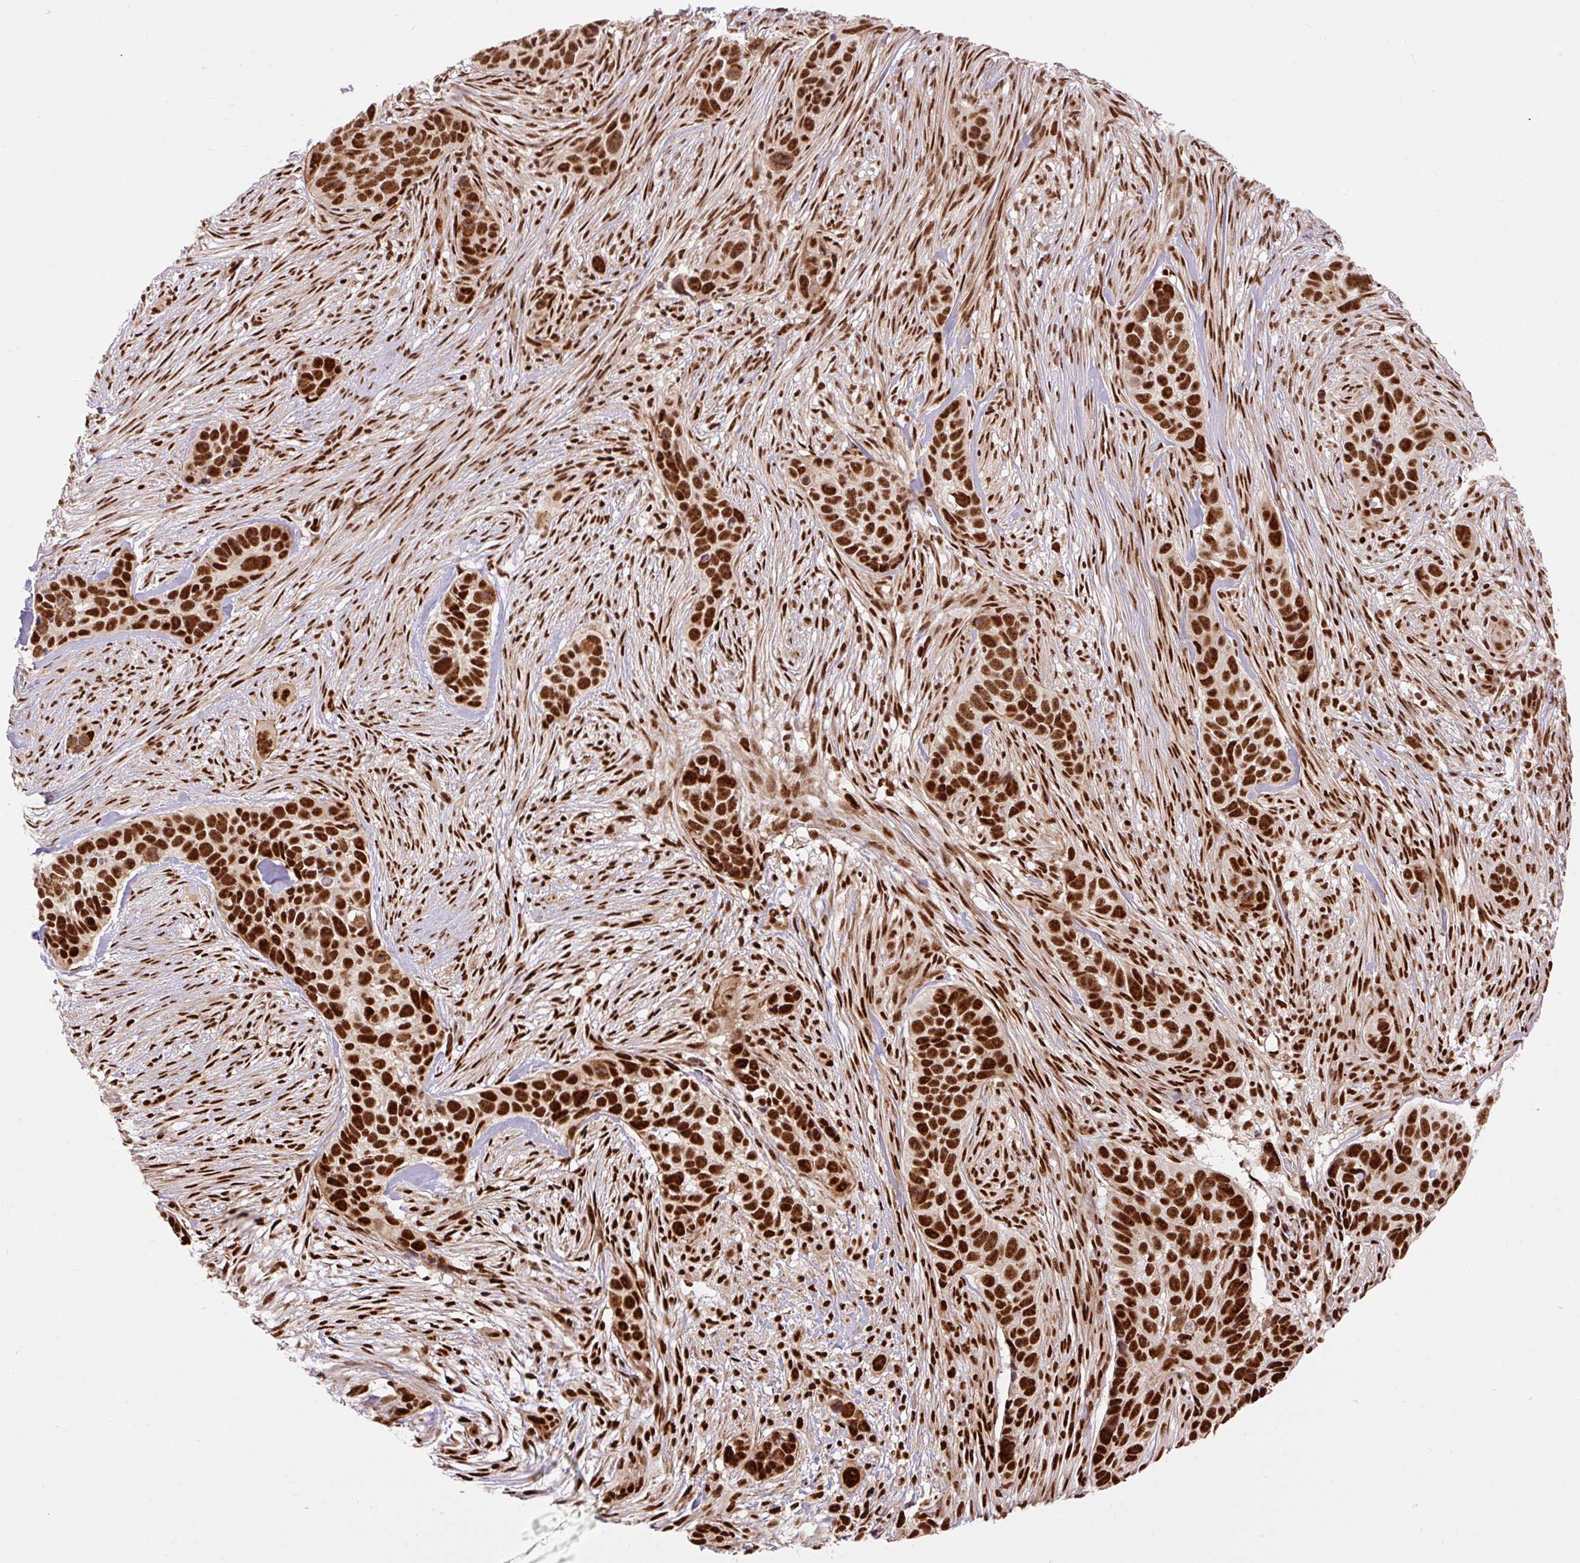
{"staining": {"intensity": "strong", "quantity": ">75%", "location": "nuclear"}, "tissue": "skin cancer", "cell_type": "Tumor cells", "image_type": "cancer", "snomed": [{"axis": "morphology", "description": "Basal cell carcinoma"}, {"axis": "topography", "description": "Skin"}], "caption": "This micrograph displays skin basal cell carcinoma stained with immunohistochemistry to label a protein in brown. The nuclear of tumor cells show strong positivity for the protein. Nuclei are counter-stained blue.", "gene": "MECOM", "patient": {"sex": "female", "age": 82}}